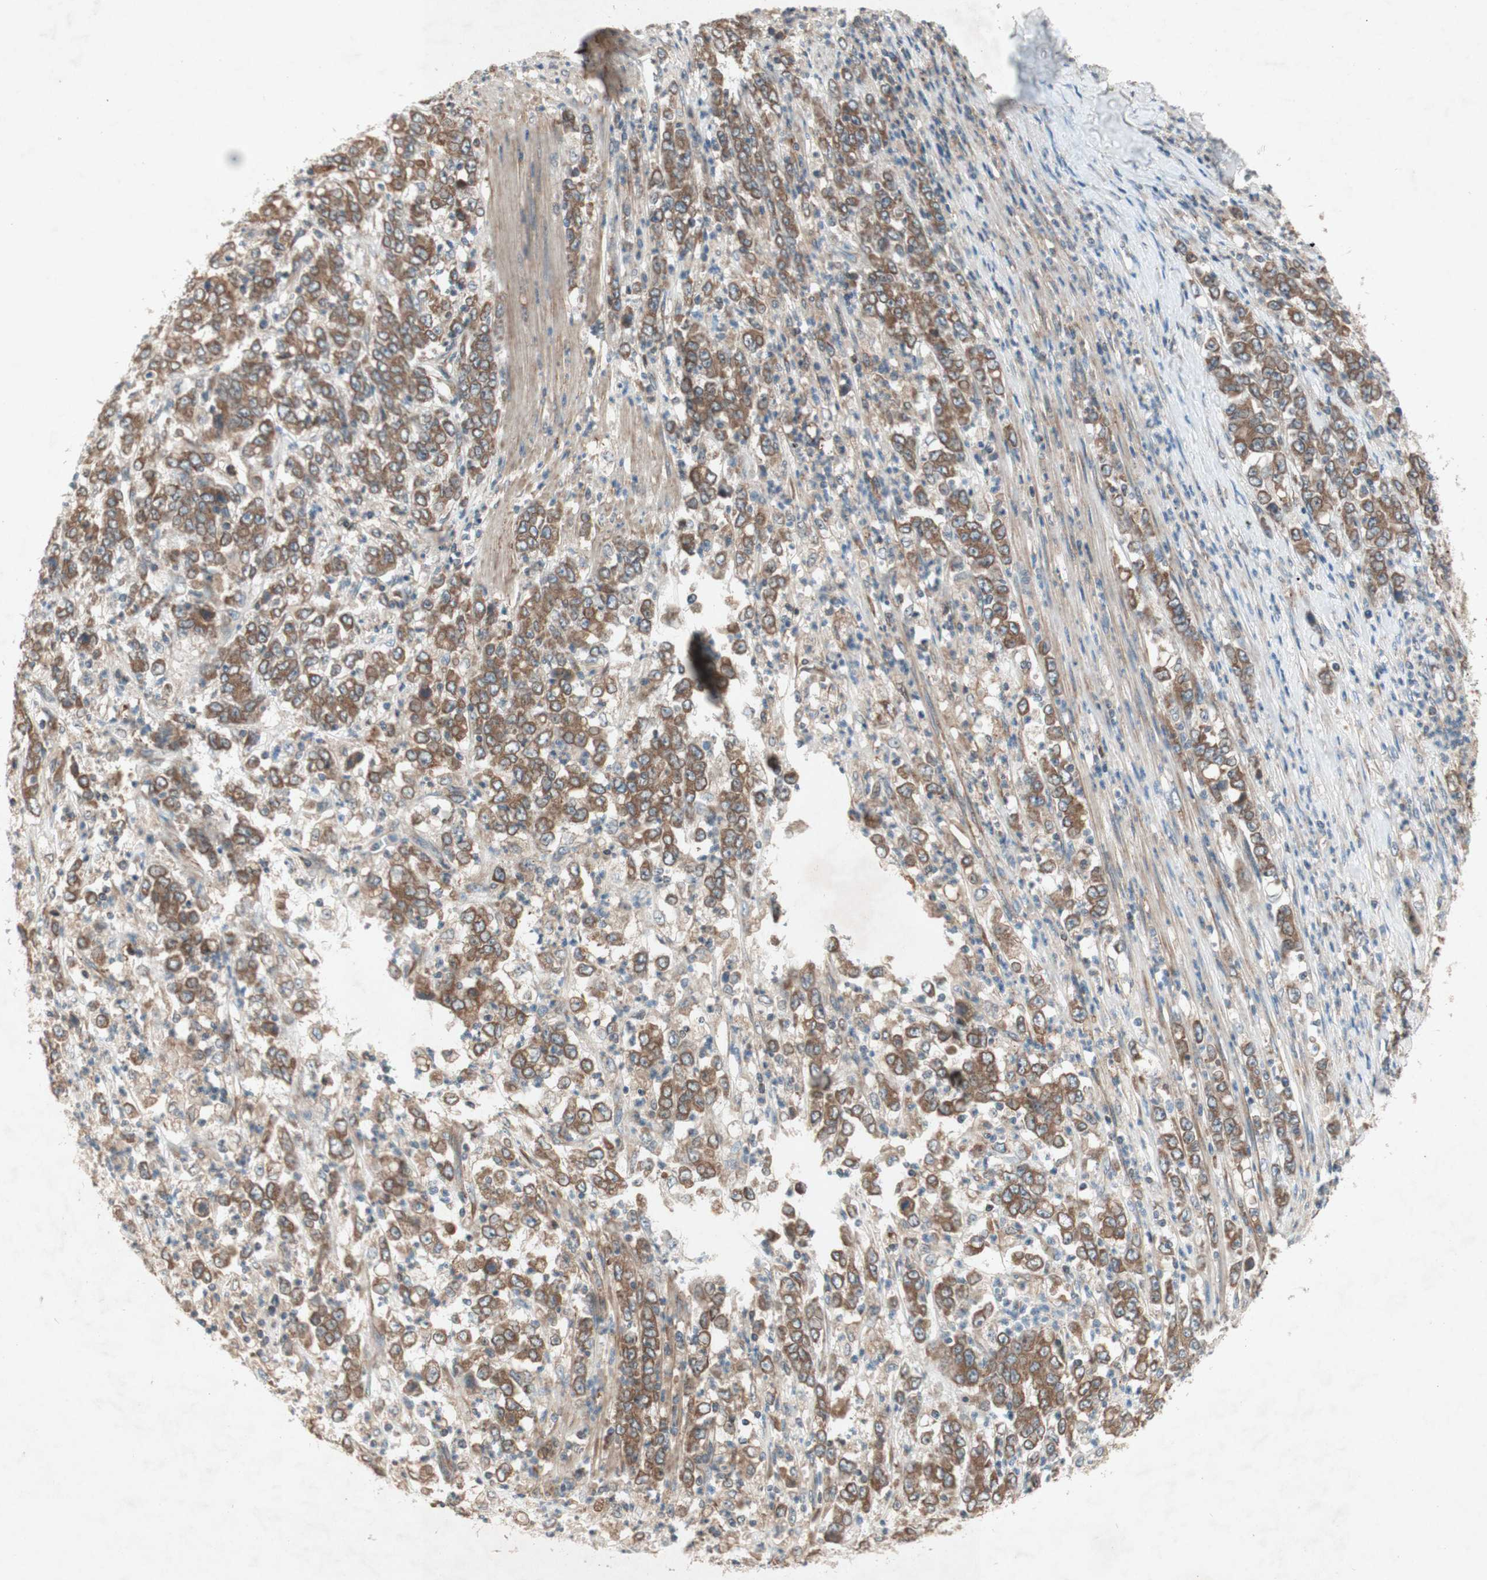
{"staining": {"intensity": "moderate", "quantity": ">75%", "location": "cytoplasmic/membranous"}, "tissue": "stomach cancer", "cell_type": "Tumor cells", "image_type": "cancer", "snomed": [{"axis": "morphology", "description": "Adenocarcinoma, NOS"}, {"axis": "topography", "description": "Stomach, lower"}], "caption": "An image of stomach cancer stained for a protein reveals moderate cytoplasmic/membranous brown staining in tumor cells.", "gene": "SOCS2", "patient": {"sex": "female", "age": 71}}